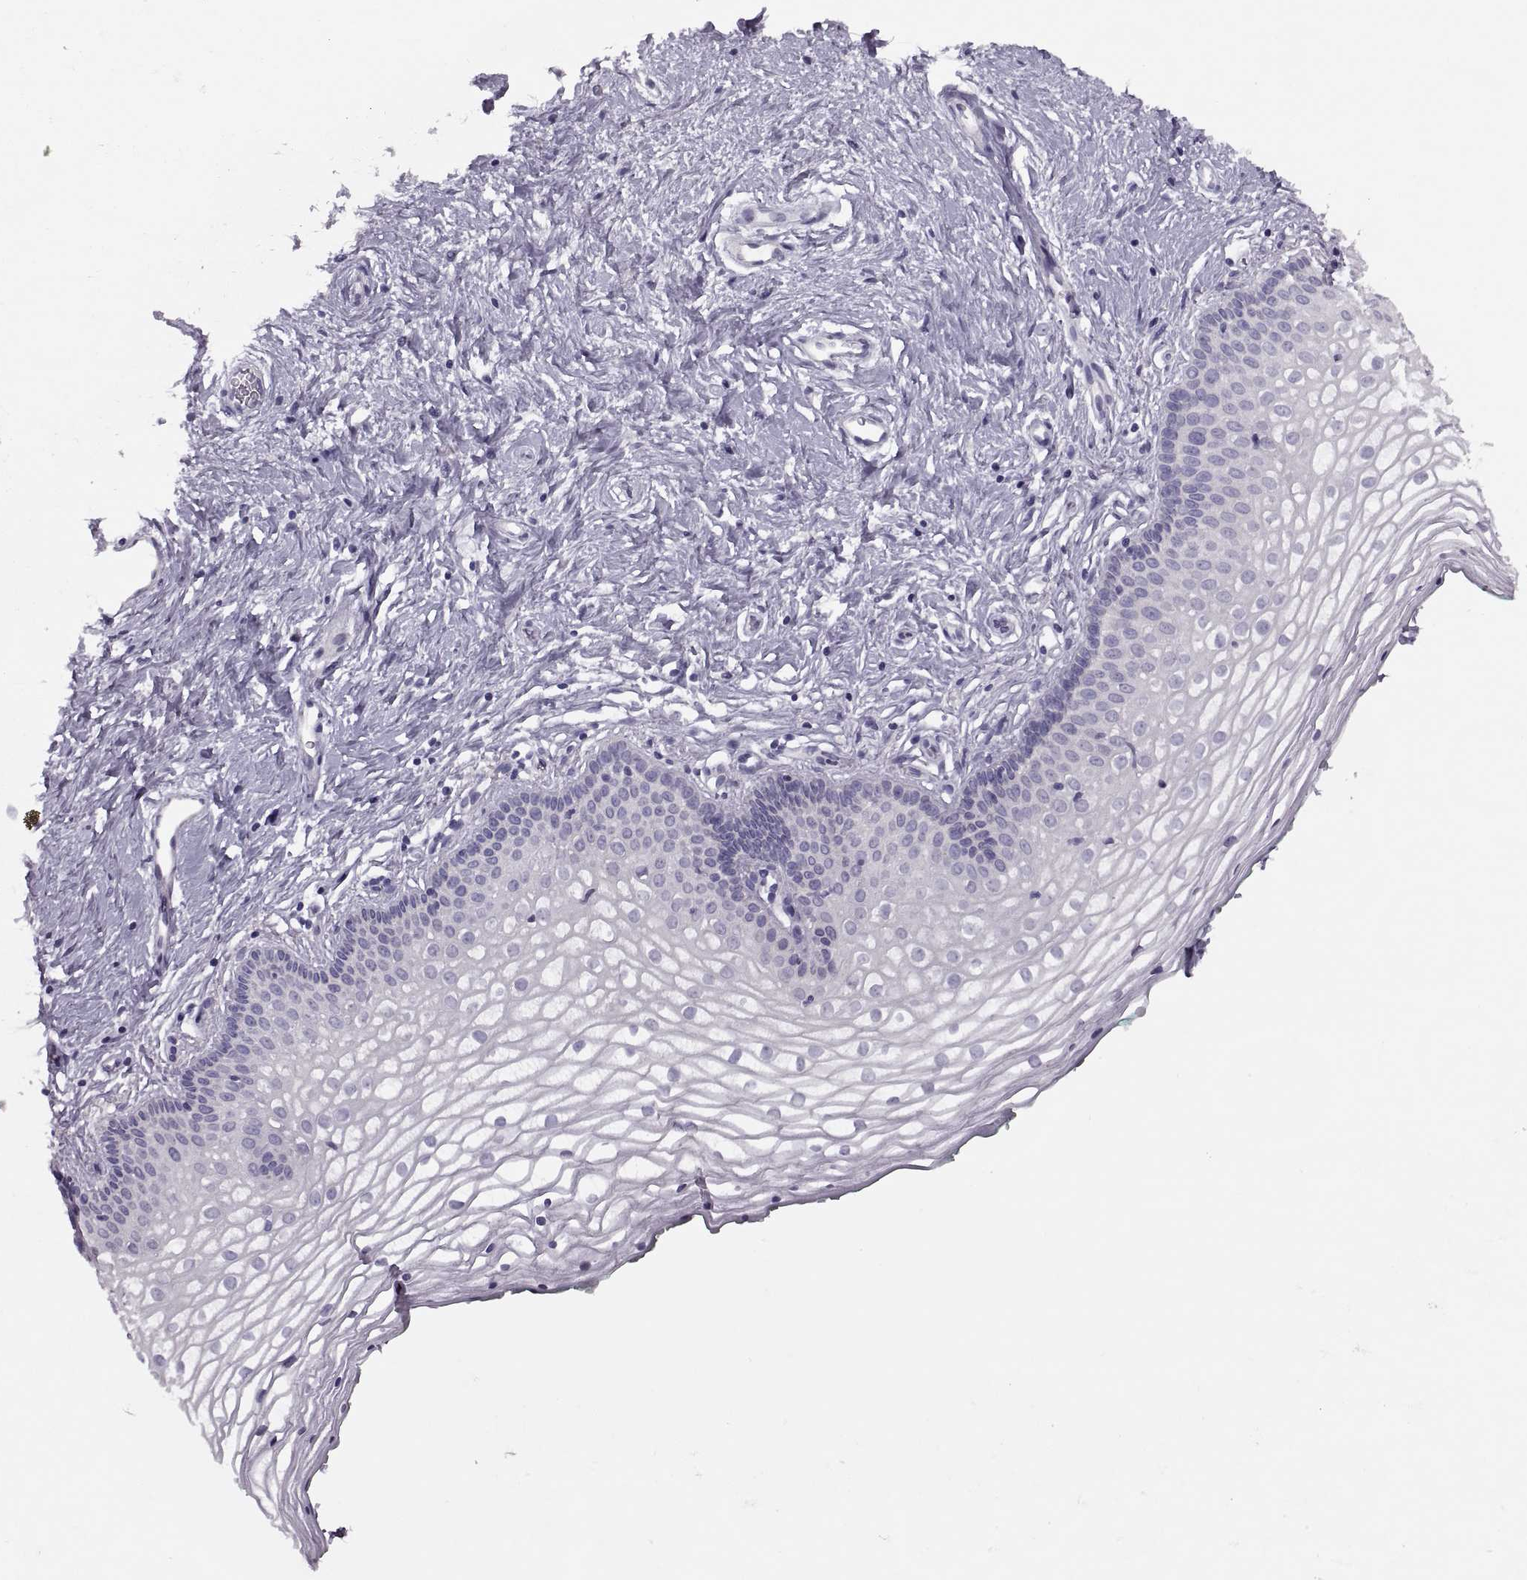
{"staining": {"intensity": "negative", "quantity": "none", "location": "none"}, "tissue": "vagina", "cell_type": "Squamous epithelial cells", "image_type": "normal", "snomed": [{"axis": "morphology", "description": "Normal tissue, NOS"}, {"axis": "topography", "description": "Vagina"}], "caption": "The micrograph displays no significant positivity in squamous epithelial cells of vagina.", "gene": "PRSS54", "patient": {"sex": "female", "age": 36}}